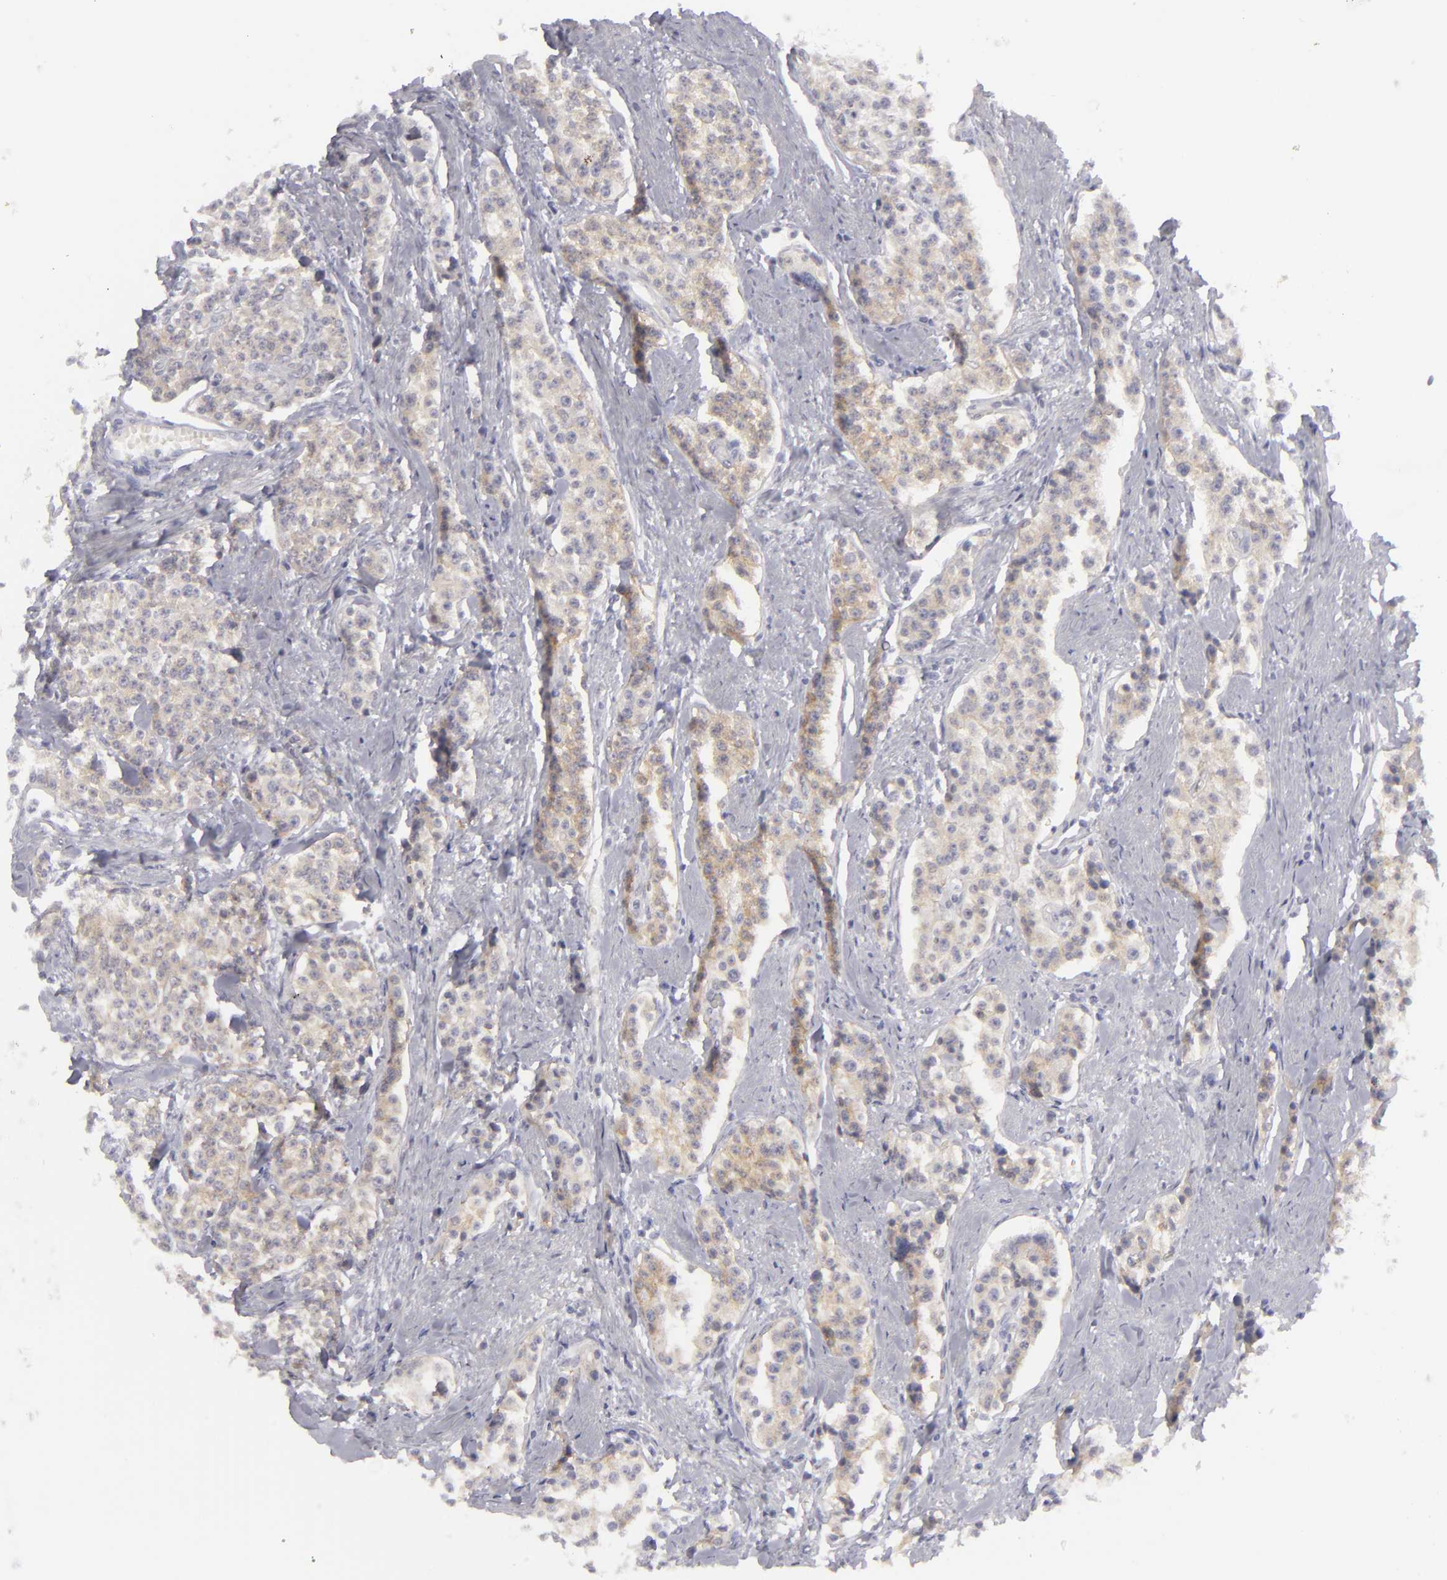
{"staining": {"intensity": "weak", "quantity": "25%-75%", "location": "cytoplasmic/membranous"}, "tissue": "carcinoid", "cell_type": "Tumor cells", "image_type": "cancer", "snomed": [{"axis": "morphology", "description": "Carcinoid, malignant, NOS"}, {"axis": "topography", "description": "Stomach"}], "caption": "An image of carcinoid (malignant) stained for a protein demonstrates weak cytoplasmic/membranous brown staining in tumor cells. Nuclei are stained in blue.", "gene": "JUP", "patient": {"sex": "female", "age": 76}}